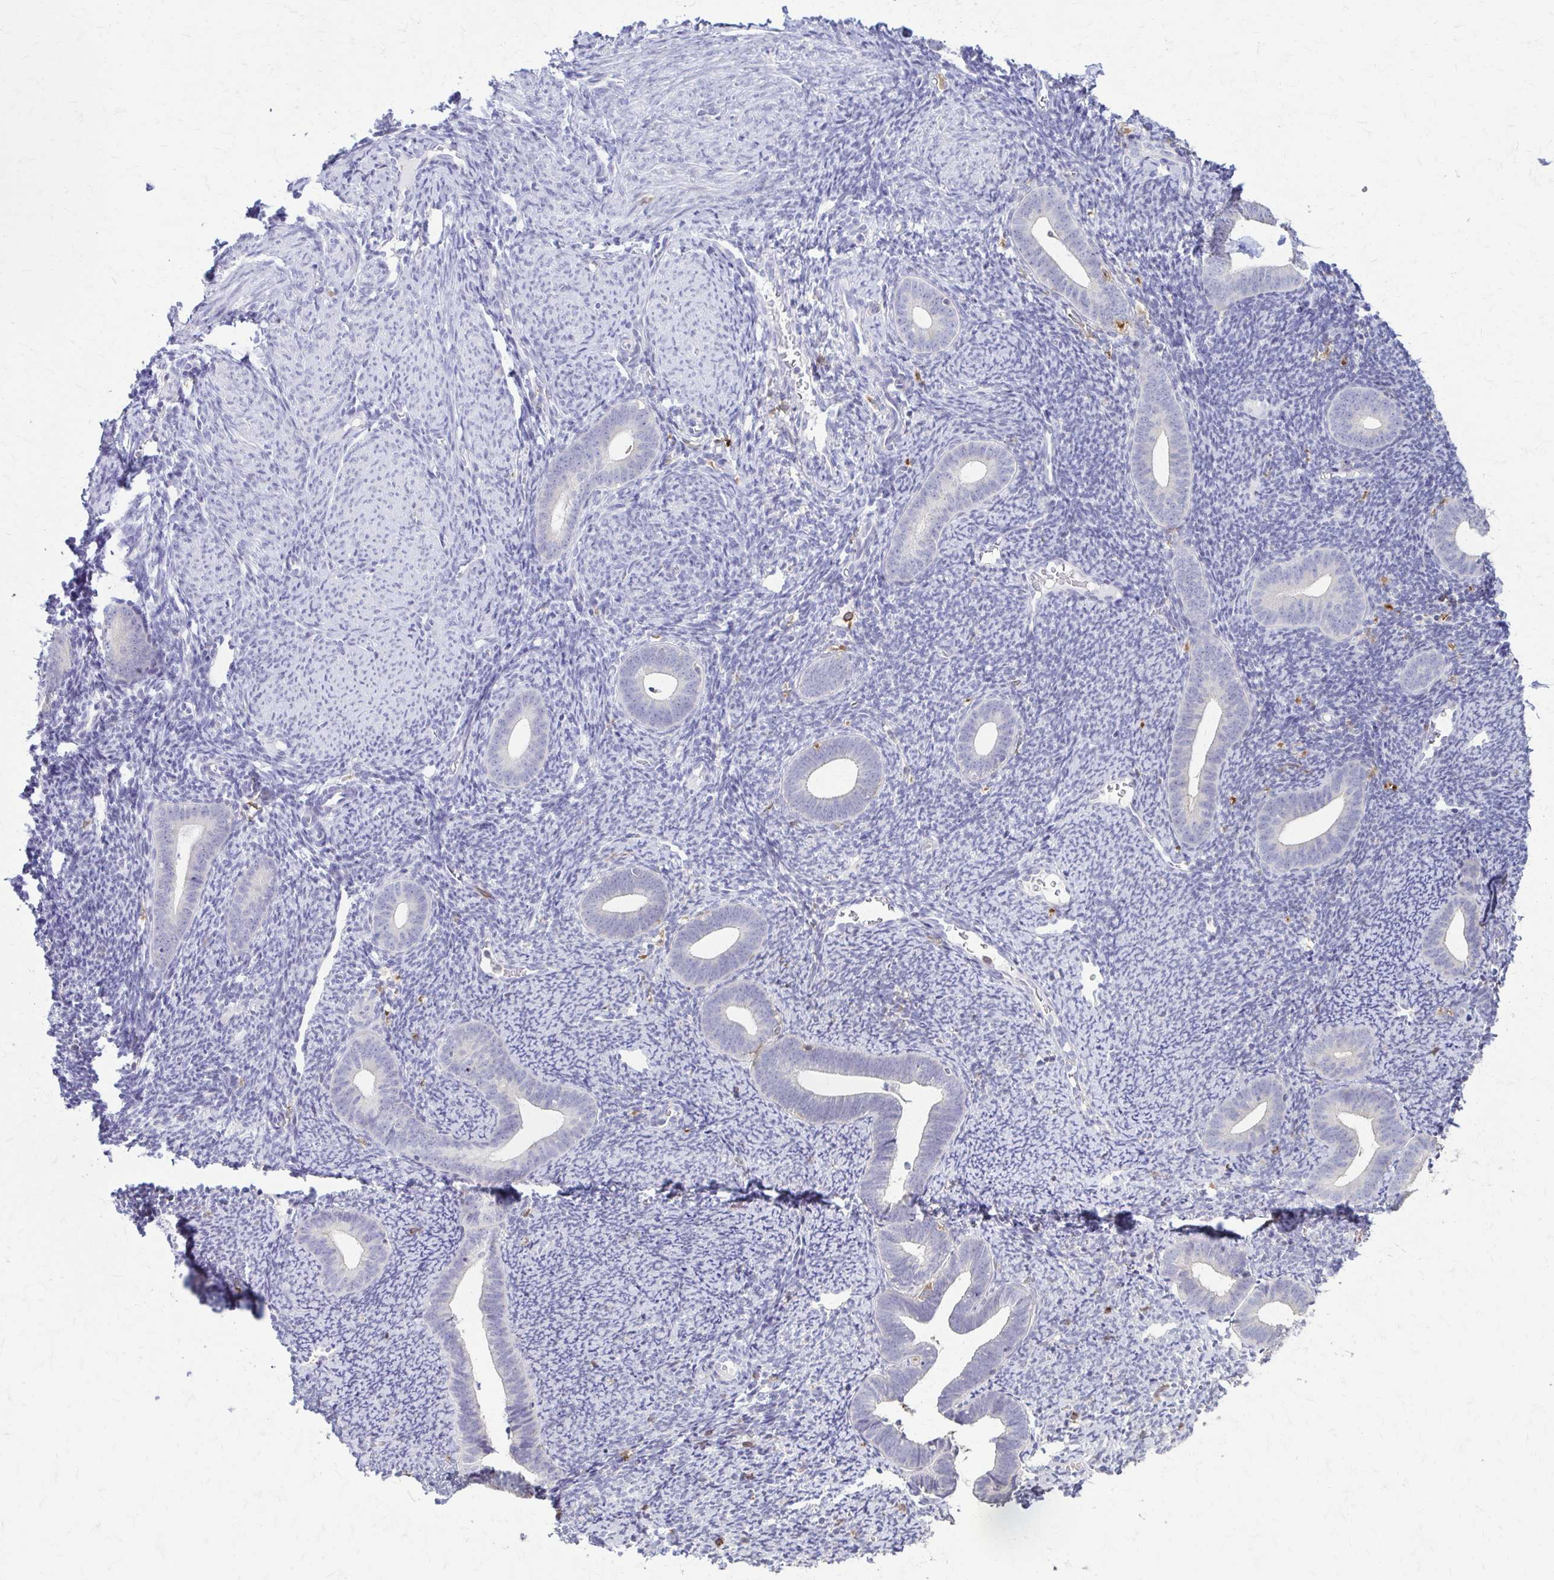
{"staining": {"intensity": "negative", "quantity": "none", "location": "none"}, "tissue": "endometrium", "cell_type": "Cells in endometrial stroma", "image_type": "normal", "snomed": [{"axis": "morphology", "description": "Normal tissue, NOS"}, {"axis": "topography", "description": "Endometrium"}], "caption": "Immunohistochemistry photomicrograph of normal endometrium: endometrium stained with DAB (3,3'-diaminobenzidine) displays no significant protein expression in cells in endometrial stroma.", "gene": "PIK3AP1", "patient": {"sex": "female", "age": 39}}